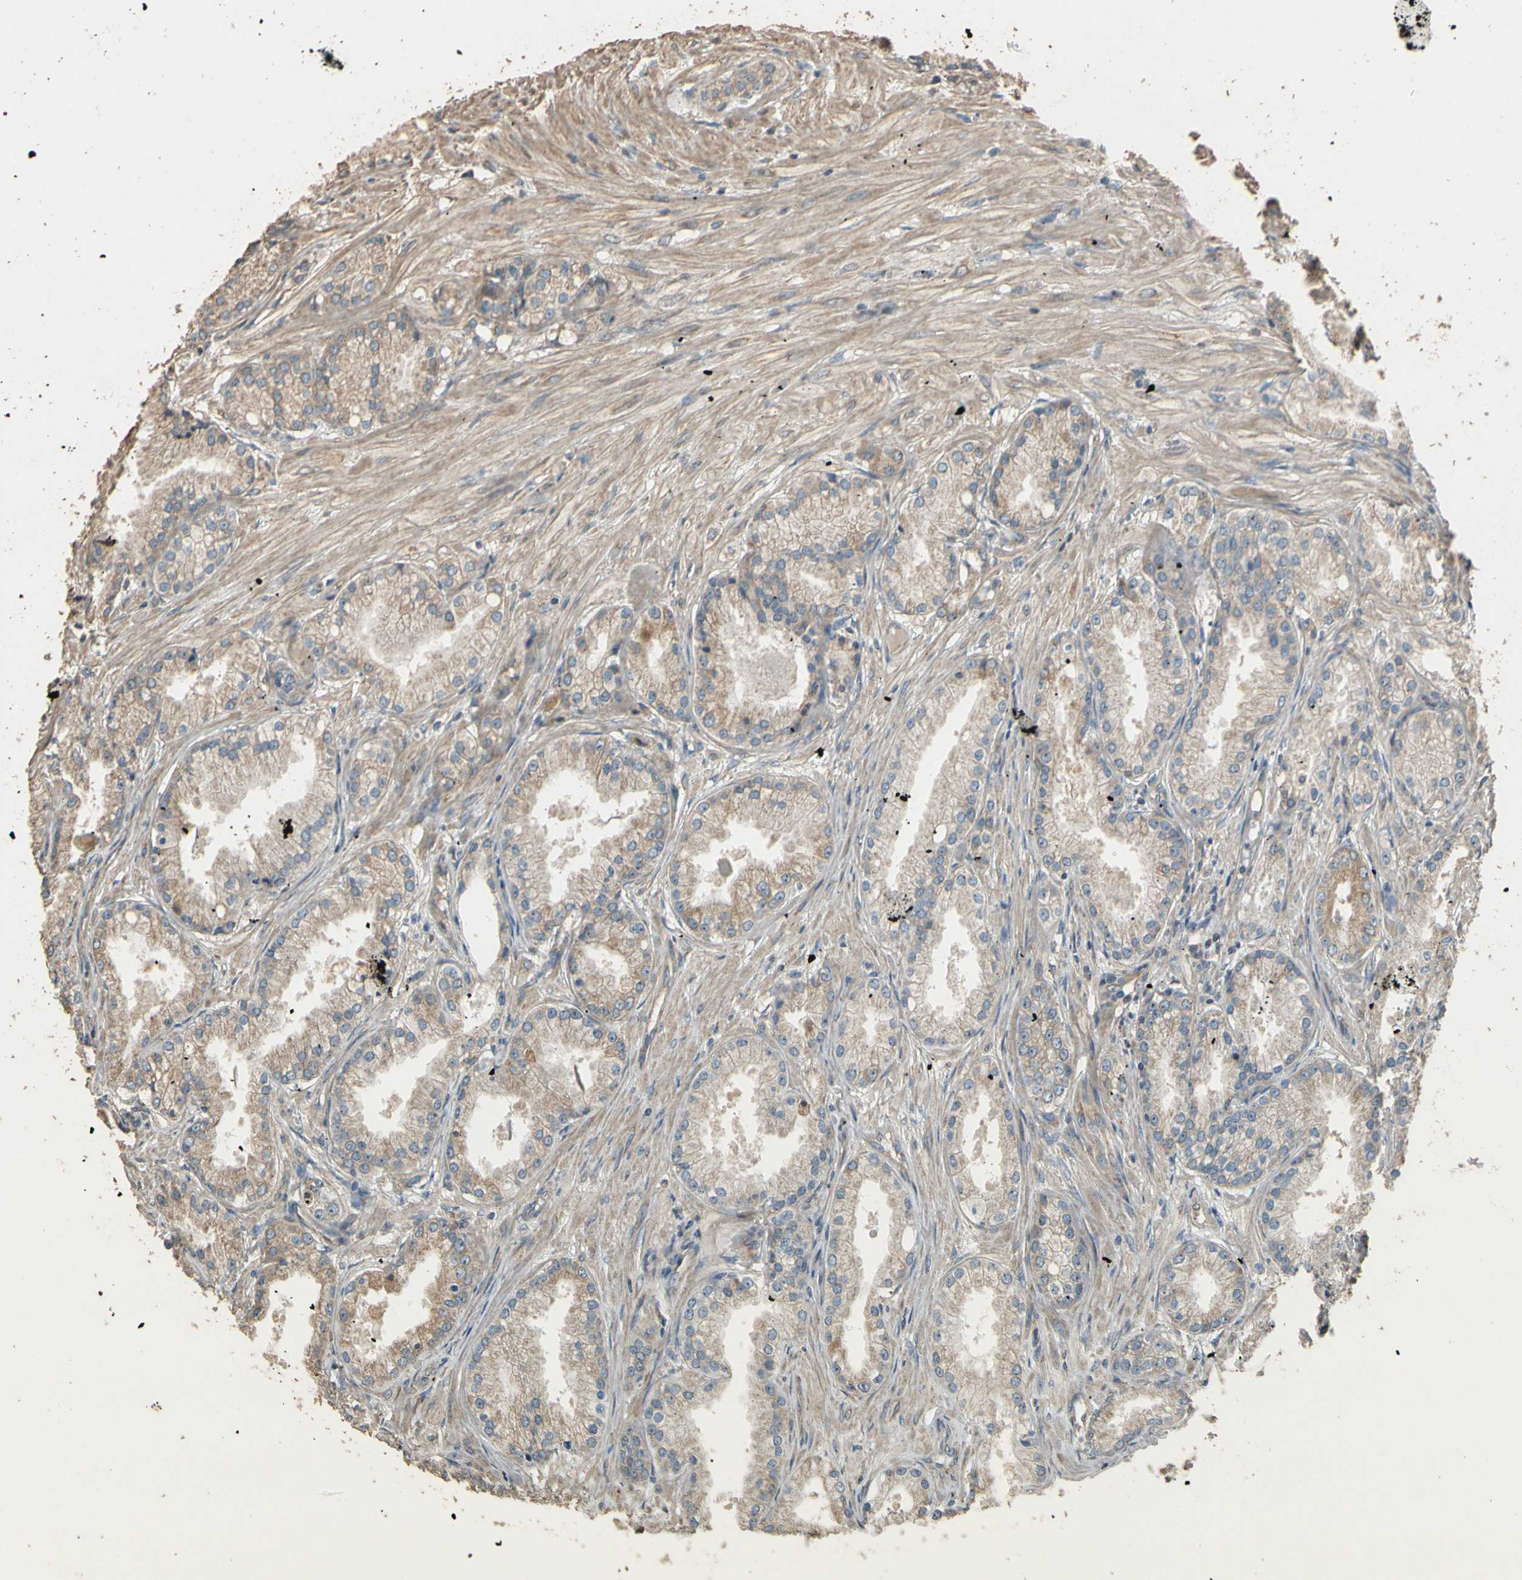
{"staining": {"intensity": "moderate", "quantity": ">75%", "location": "cytoplasmic/membranous"}, "tissue": "prostate cancer", "cell_type": "Tumor cells", "image_type": "cancer", "snomed": [{"axis": "morphology", "description": "Adenocarcinoma, Low grade"}, {"axis": "topography", "description": "Prostate"}], "caption": "Human prostate cancer stained with a protein marker exhibits moderate staining in tumor cells.", "gene": "STX18", "patient": {"sex": "male", "age": 72}}